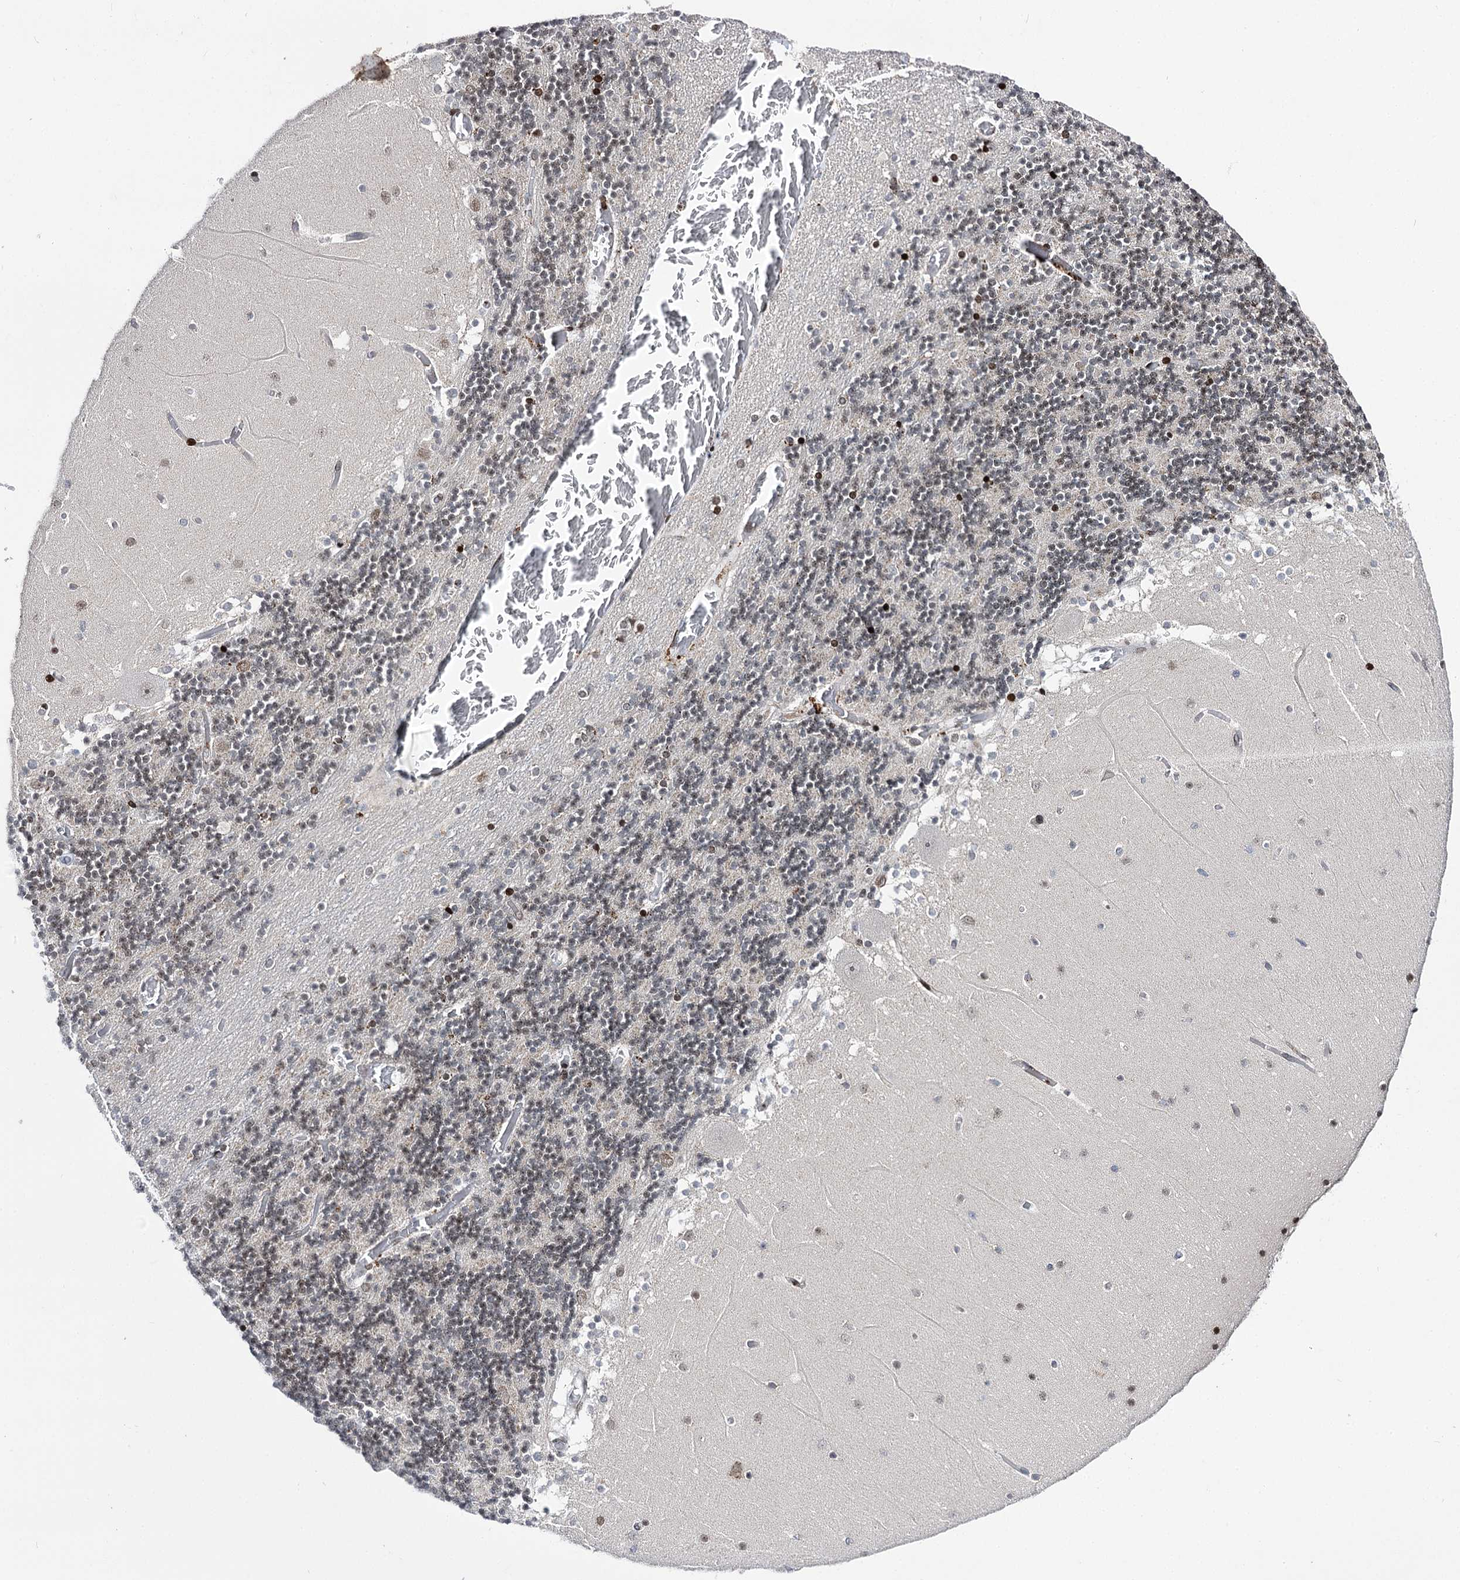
{"staining": {"intensity": "moderate", "quantity": "<25%", "location": "nuclear"}, "tissue": "cerebellum", "cell_type": "Cells in granular layer", "image_type": "normal", "snomed": [{"axis": "morphology", "description": "Normal tissue, NOS"}, {"axis": "topography", "description": "Cerebellum"}], "caption": "Immunohistochemical staining of normal human cerebellum displays low levels of moderate nuclear expression in about <25% of cells in granular layer.", "gene": "ITFG2", "patient": {"sex": "female", "age": 28}}